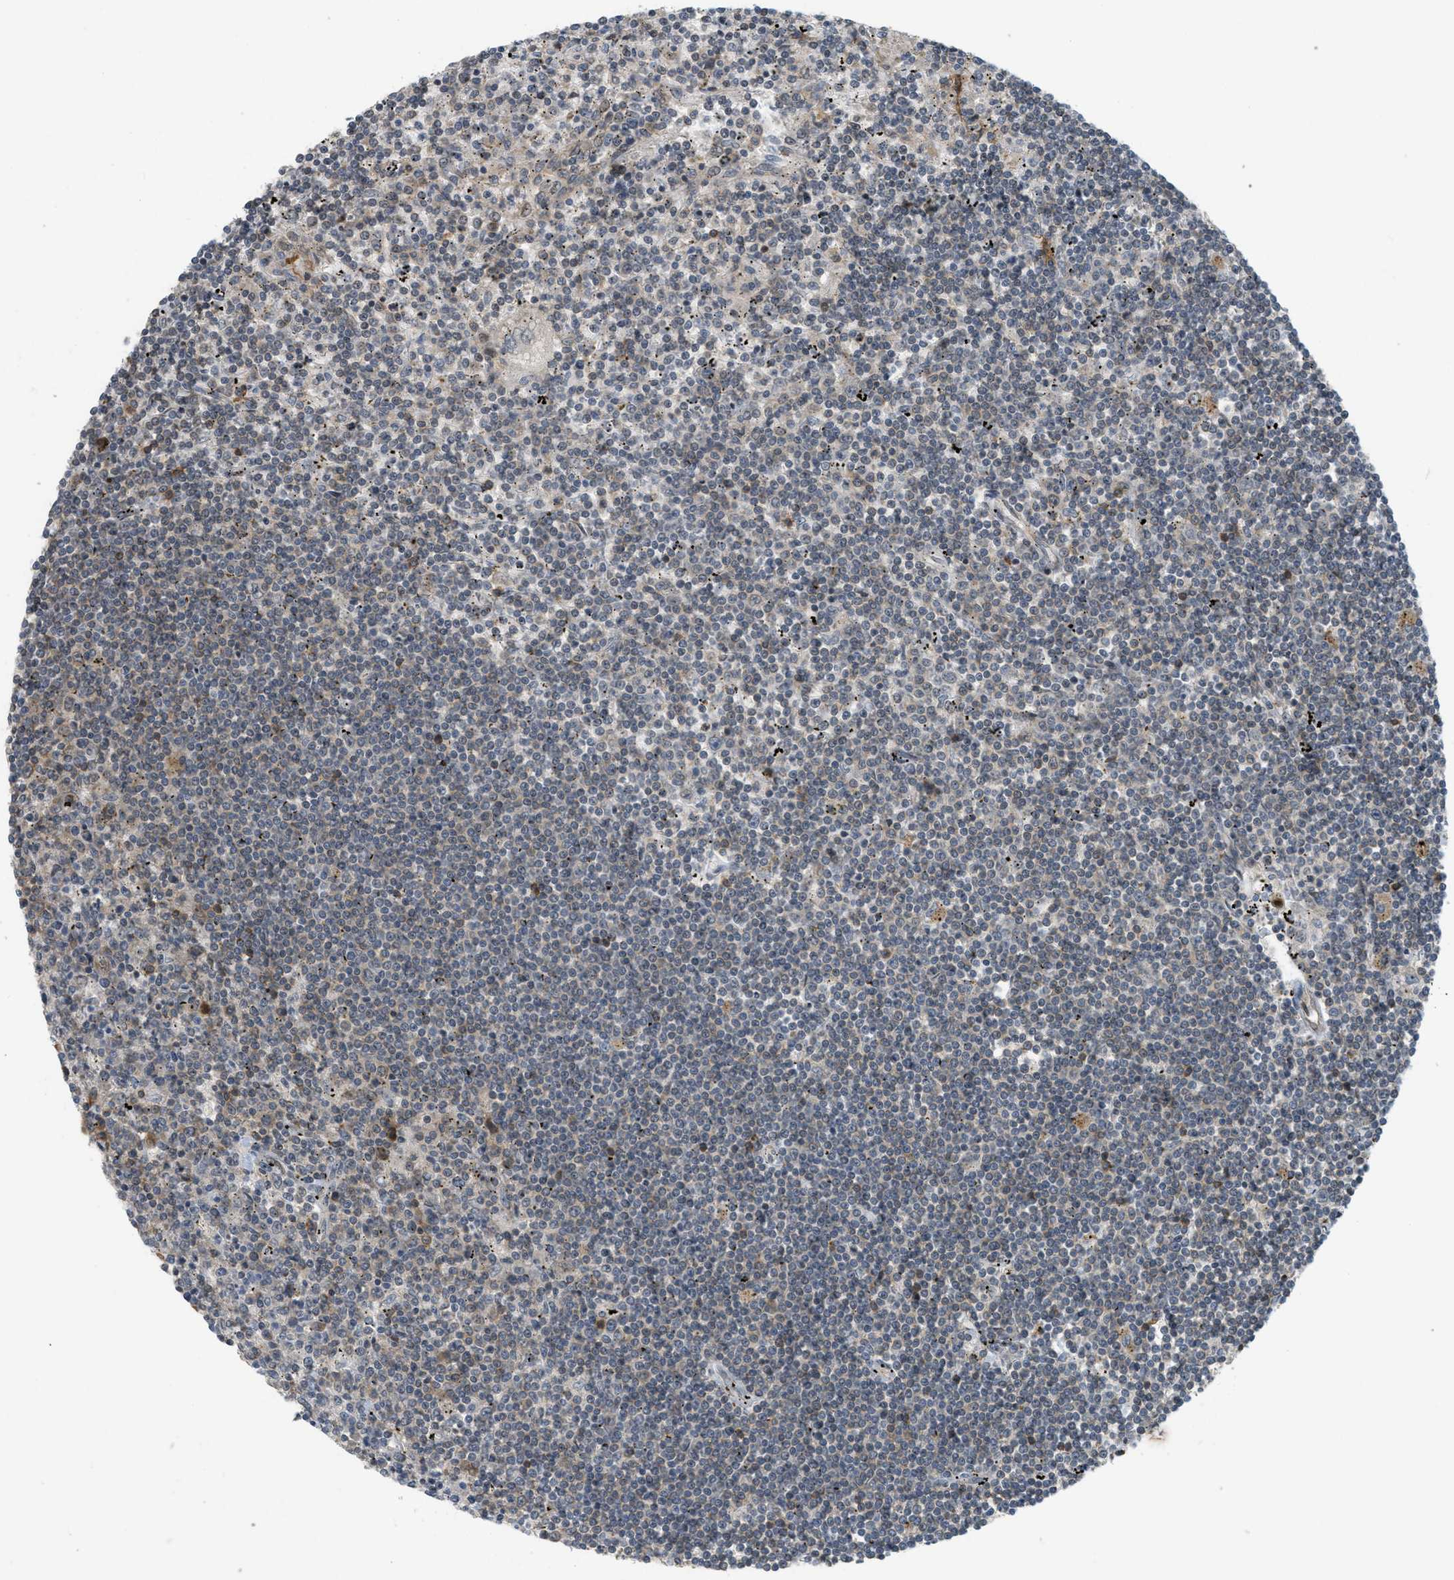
{"staining": {"intensity": "weak", "quantity": "<25%", "location": "cytoplasmic/membranous"}, "tissue": "lymphoma", "cell_type": "Tumor cells", "image_type": "cancer", "snomed": [{"axis": "morphology", "description": "Malignant lymphoma, non-Hodgkin's type, Low grade"}, {"axis": "topography", "description": "Spleen"}], "caption": "Protein analysis of lymphoma shows no significant positivity in tumor cells.", "gene": "PRKD1", "patient": {"sex": "male", "age": 76}}